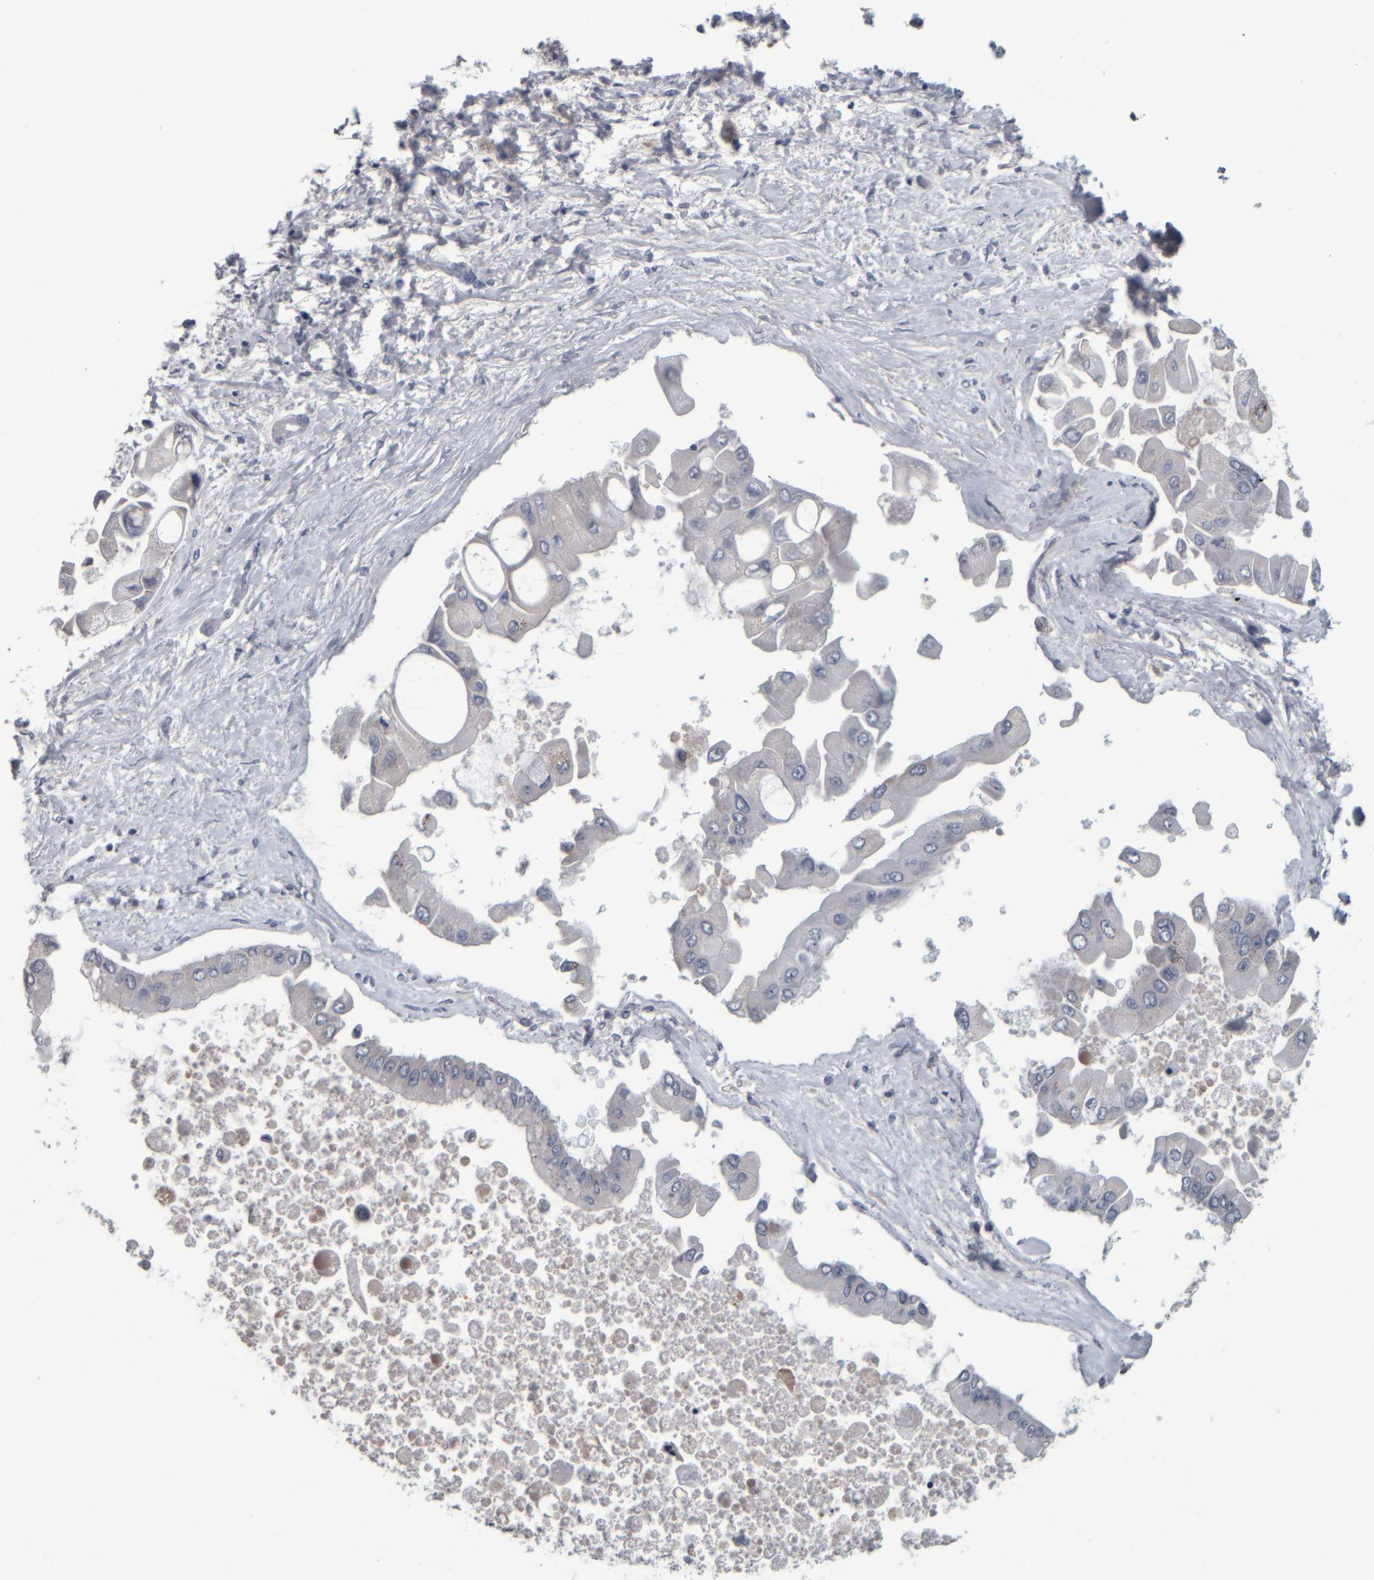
{"staining": {"intensity": "negative", "quantity": "none", "location": "none"}, "tissue": "liver cancer", "cell_type": "Tumor cells", "image_type": "cancer", "snomed": [{"axis": "morphology", "description": "Cholangiocarcinoma"}, {"axis": "topography", "description": "Liver"}], "caption": "Tumor cells show no significant expression in cholangiocarcinoma (liver).", "gene": "CAVIN4", "patient": {"sex": "male", "age": 50}}